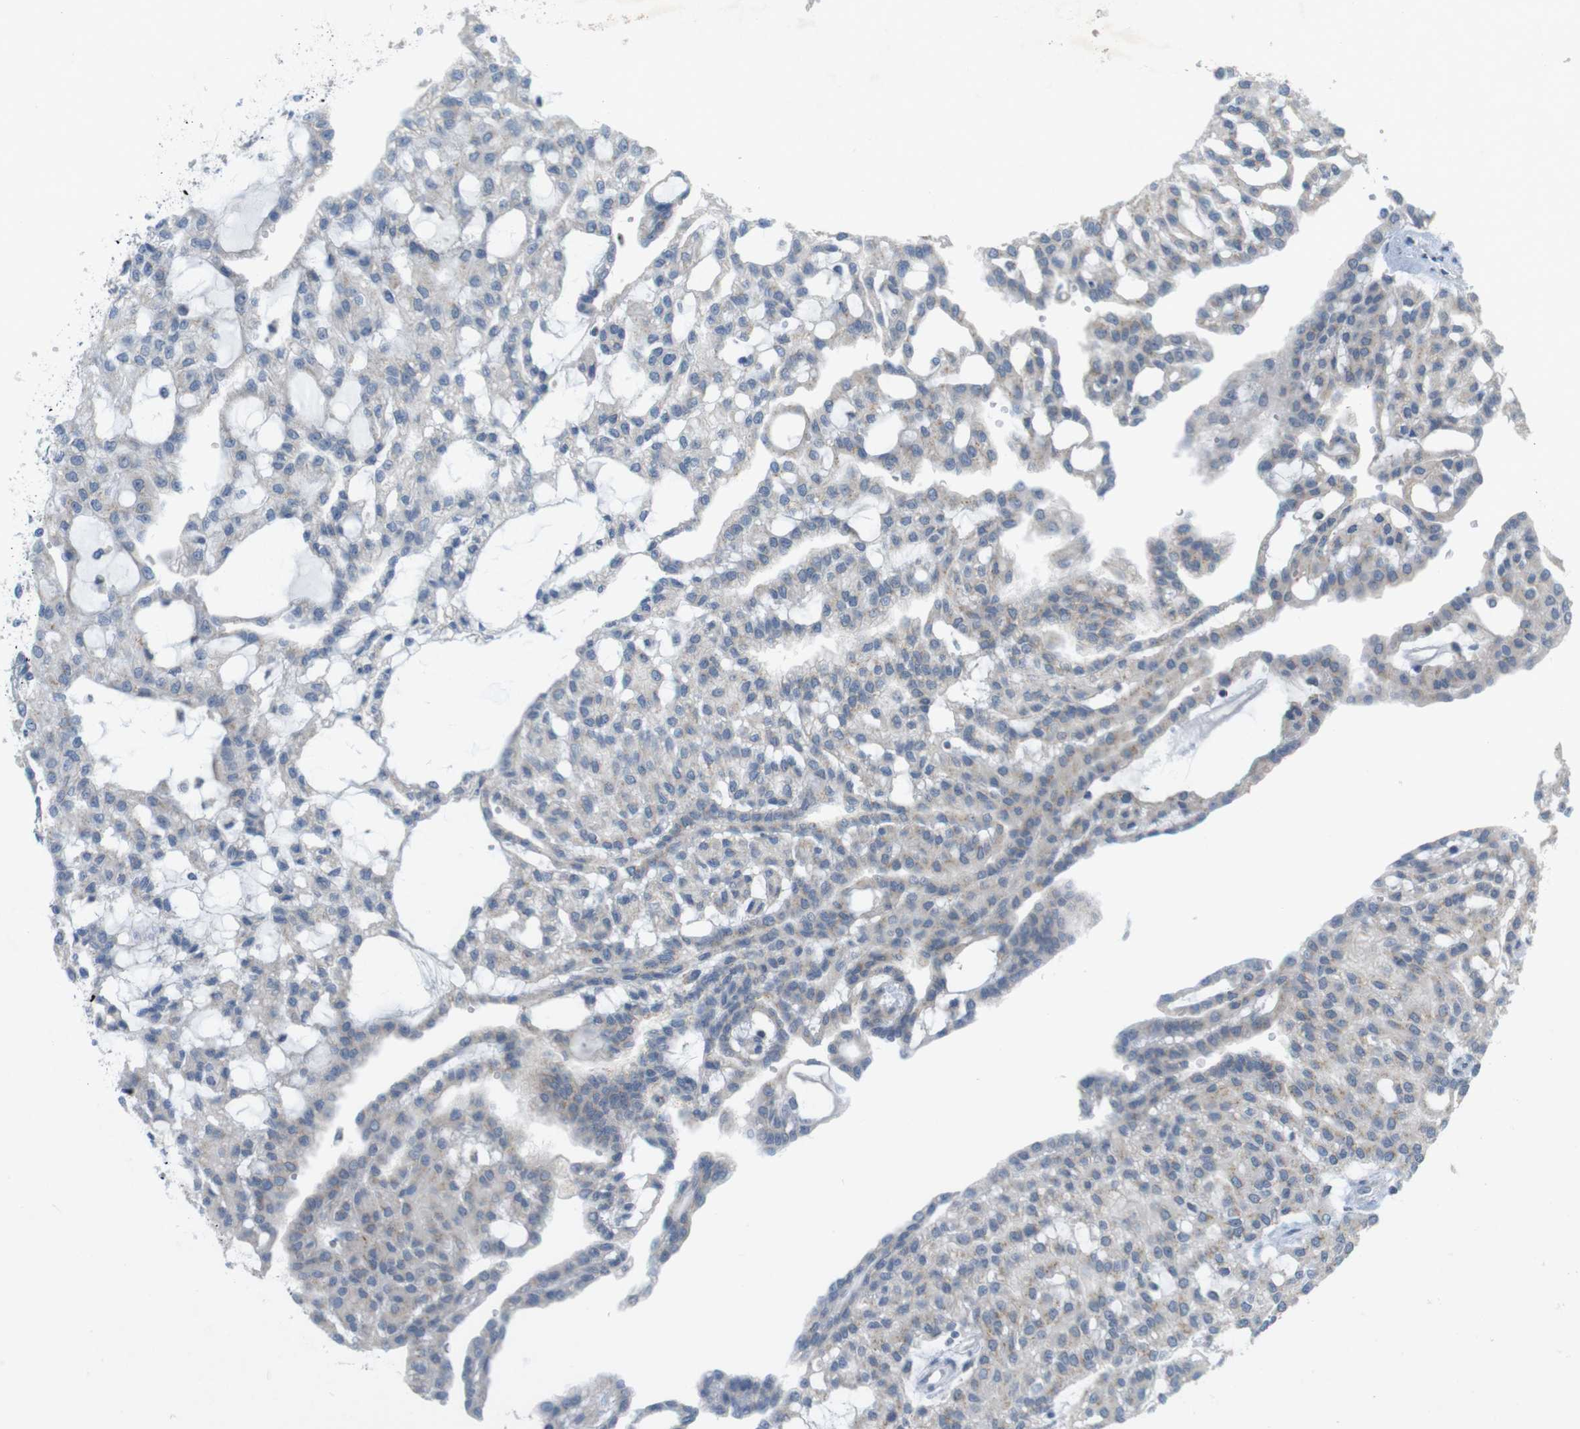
{"staining": {"intensity": "weak", "quantity": "<25%", "location": "cytoplasmic/membranous"}, "tissue": "renal cancer", "cell_type": "Tumor cells", "image_type": "cancer", "snomed": [{"axis": "morphology", "description": "Adenocarcinoma, NOS"}, {"axis": "topography", "description": "Kidney"}], "caption": "High power microscopy micrograph of an IHC image of renal cancer (adenocarcinoma), revealing no significant staining in tumor cells.", "gene": "YIPF3", "patient": {"sex": "male", "age": 63}}